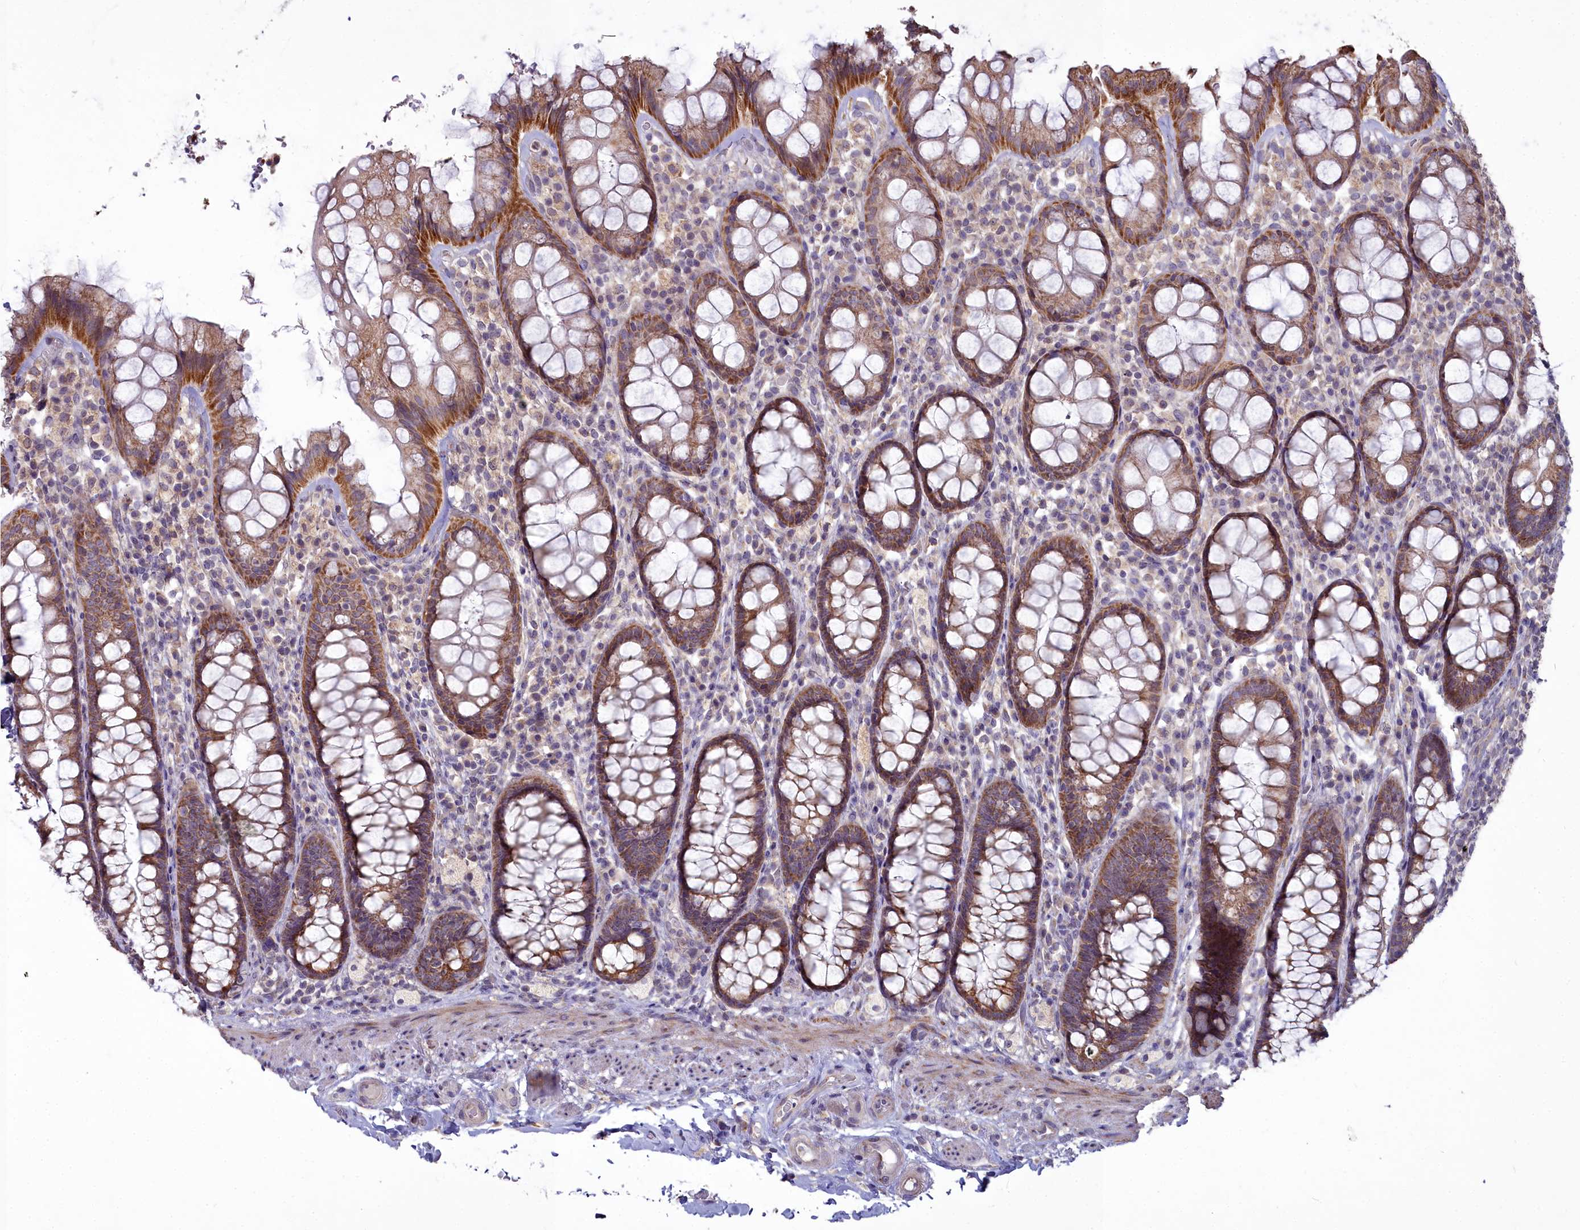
{"staining": {"intensity": "moderate", "quantity": ">75%", "location": "cytoplasmic/membranous"}, "tissue": "rectum", "cell_type": "Glandular cells", "image_type": "normal", "snomed": [{"axis": "morphology", "description": "Normal tissue, NOS"}, {"axis": "topography", "description": "Rectum"}], "caption": "Protein expression analysis of benign rectum reveals moderate cytoplasmic/membranous expression in about >75% of glandular cells.", "gene": "MICU2", "patient": {"sex": "male", "age": 83}}